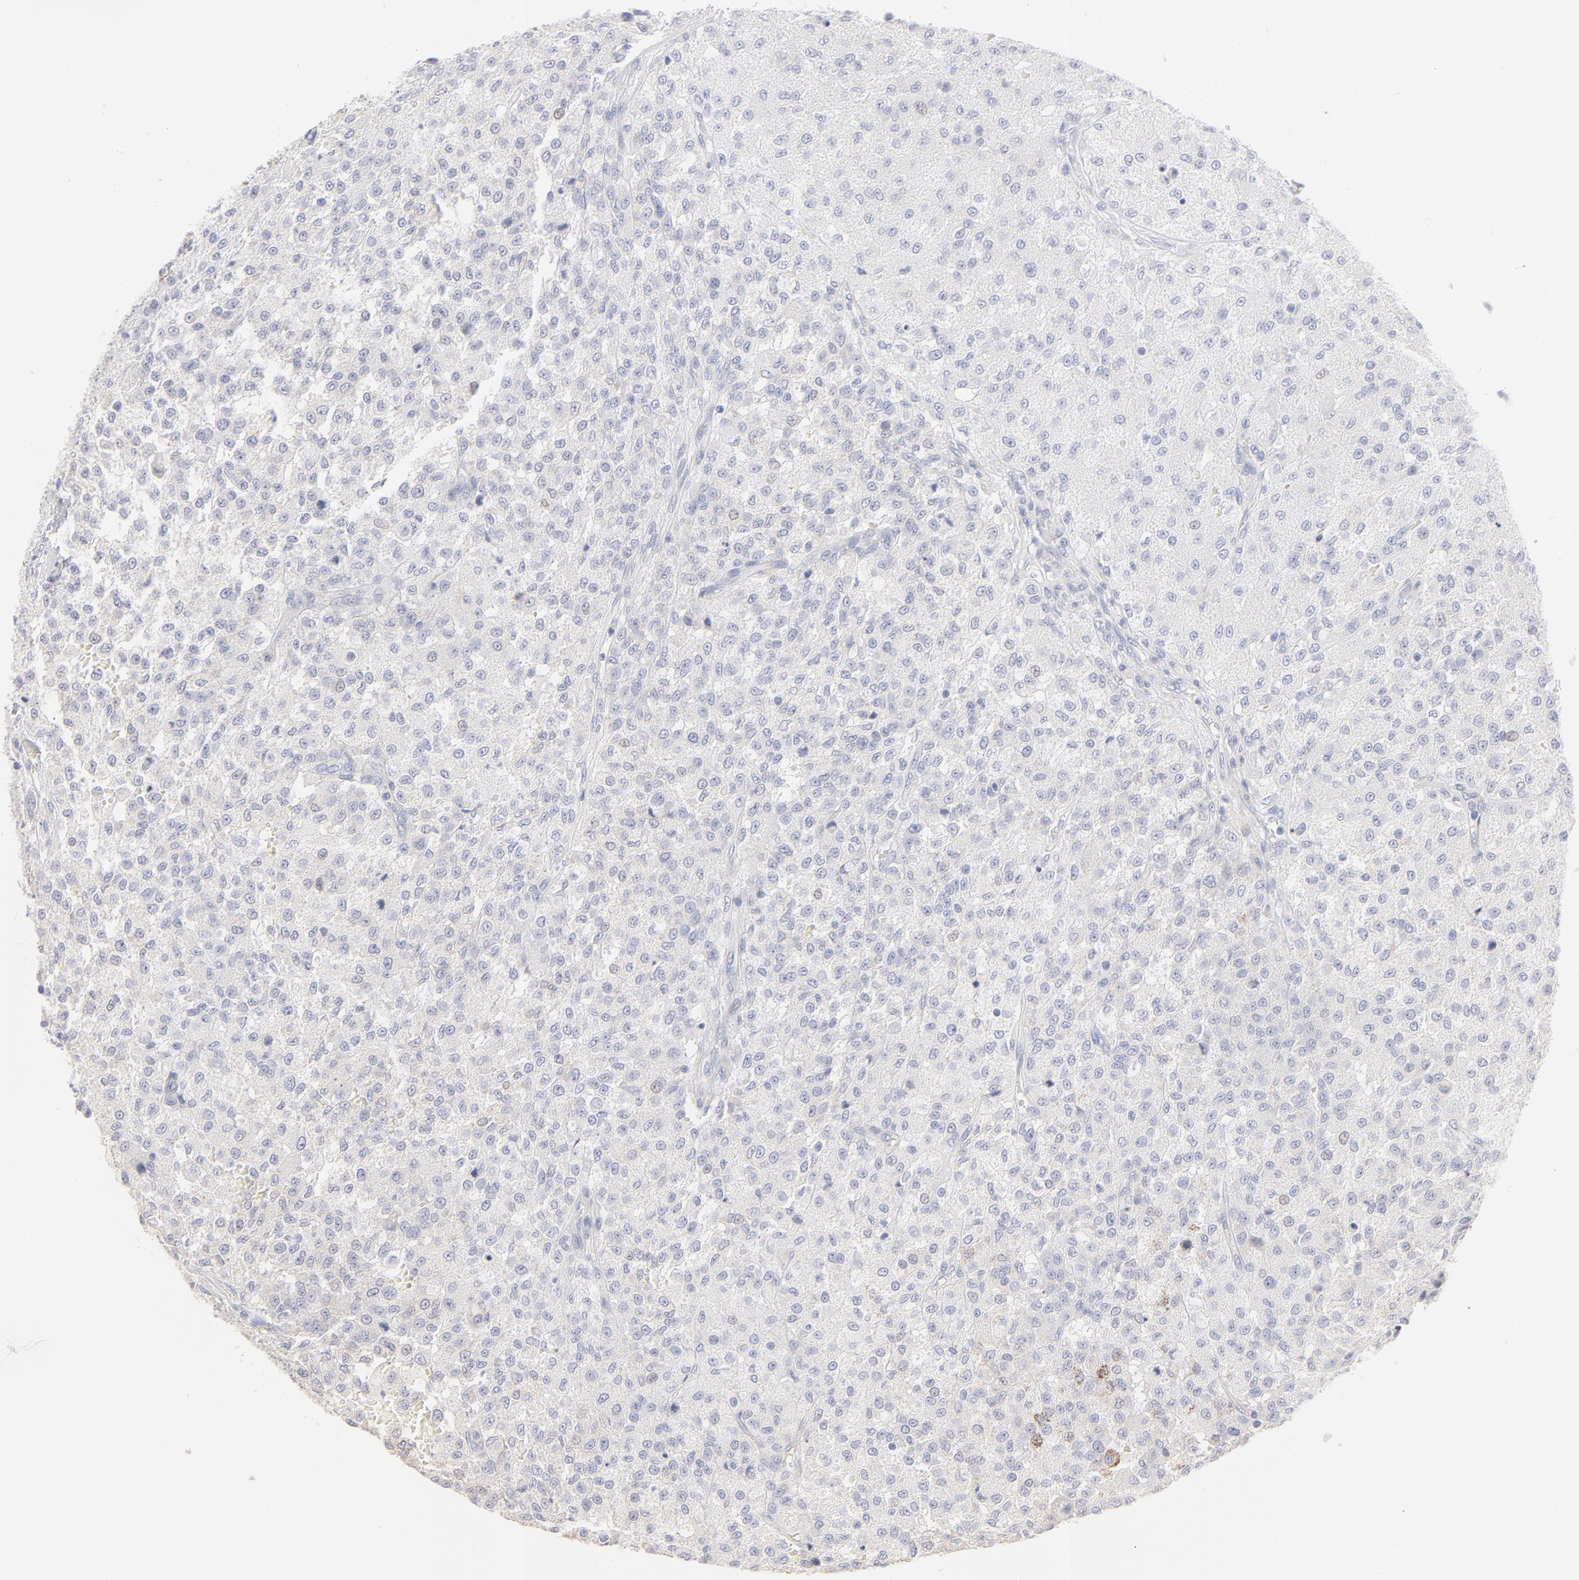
{"staining": {"intensity": "weak", "quantity": ">75%", "location": "cytoplasmic/membranous"}, "tissue": "testis cancer", "cell_type": "Tumor cells", "image_type": "cancer", "snomed": [{"axis": "morphology", "description": "Seminoma, NOS"}, {"axis": "topography", "description": "Testis"}], "caption": "Testis cancer stained for a protein reveals weak cytoplasmic/membranous positivity in tumor cells.", "gene": "TST", "patient": {"sex": "male", "age": 59}}